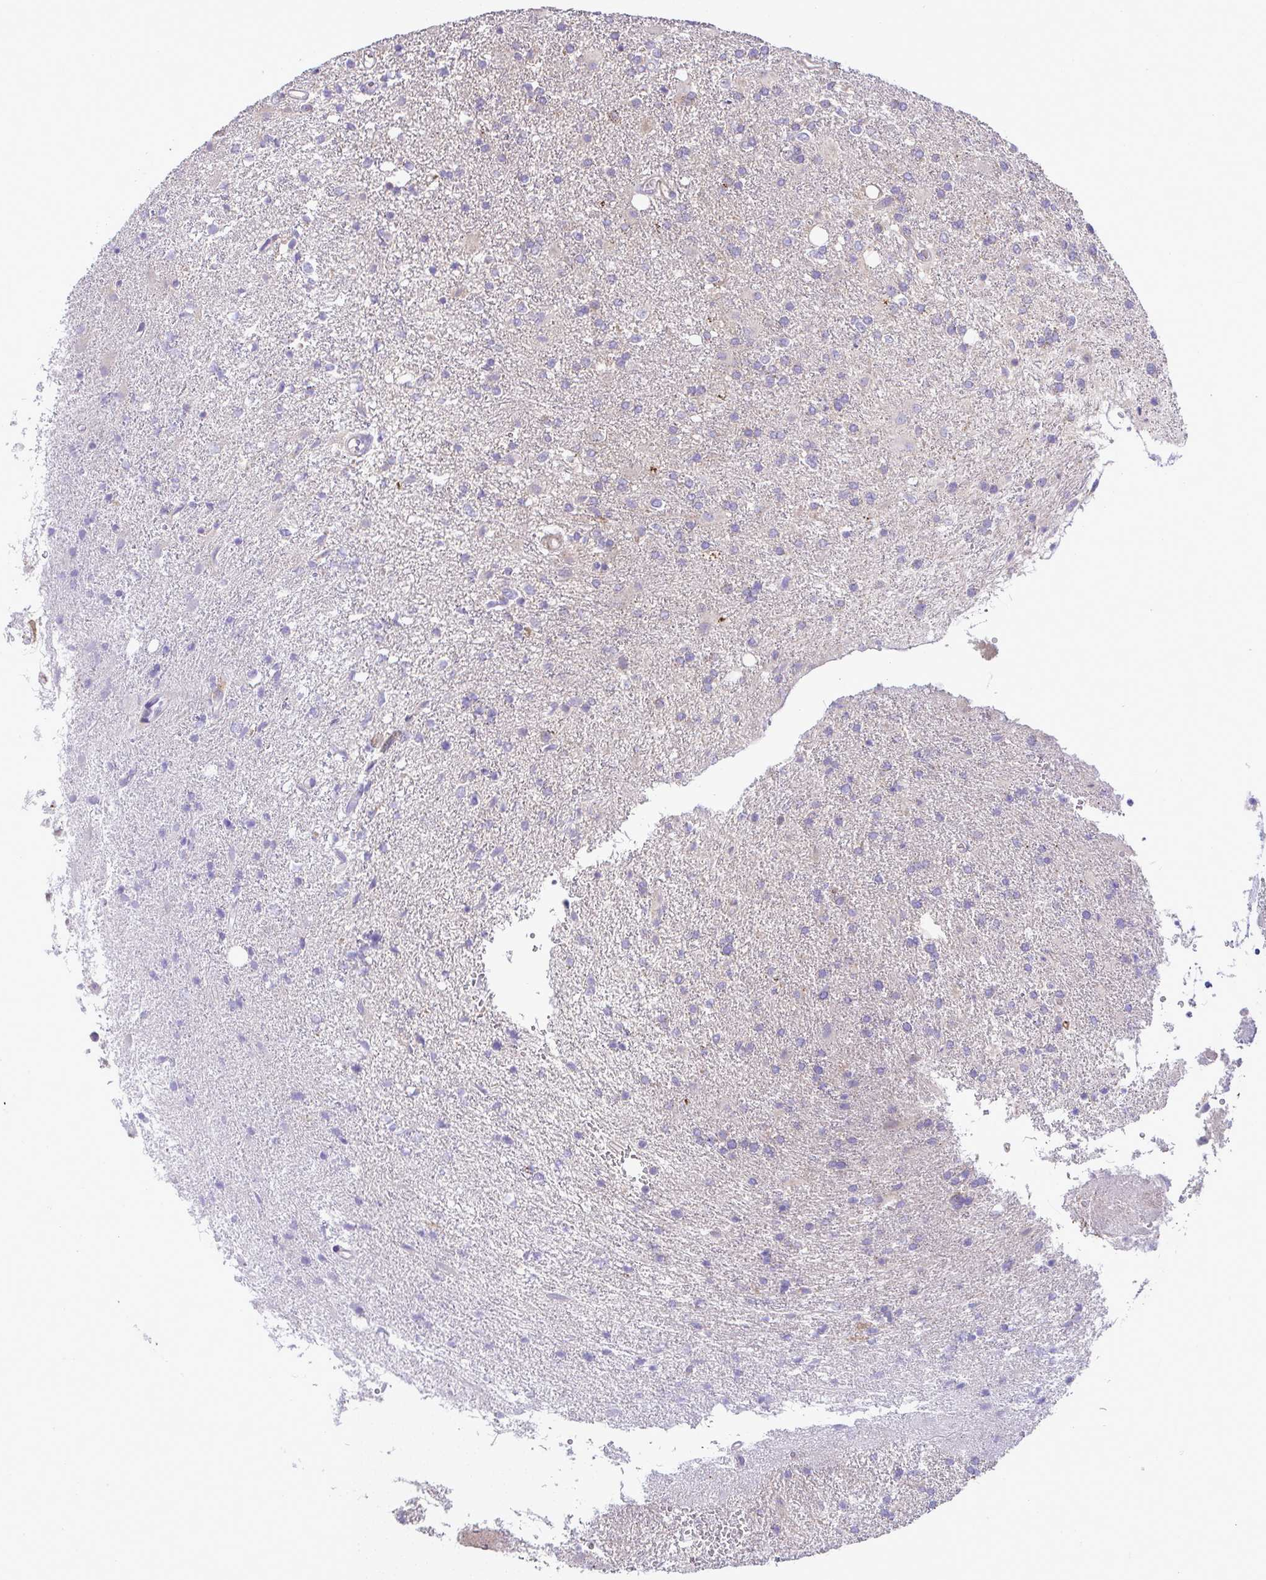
{"staining": {"intensity": "negative", "quantity": "none", "location": "none"}, "tissue": "glioma", "cell_type": "Tumor cells", "image_type": "cancer", "snomed": [{"axis": "morphology", "description": "Glioma, malignant, High grade"}, {"axis": "topography", "description": "Brain"}], "caption": "DAB (3,3'-diaminobenzidine) immunohistochemical staining of glioma exhibits no significant staining in tumor cells. (Brightfield microscopy of DAB (3,3'-diaminobenzidine) immunohistochemistry (IHC) at high magnification).", "gene": "GRID2", "patient": {"sex": "male", "age": 56}}